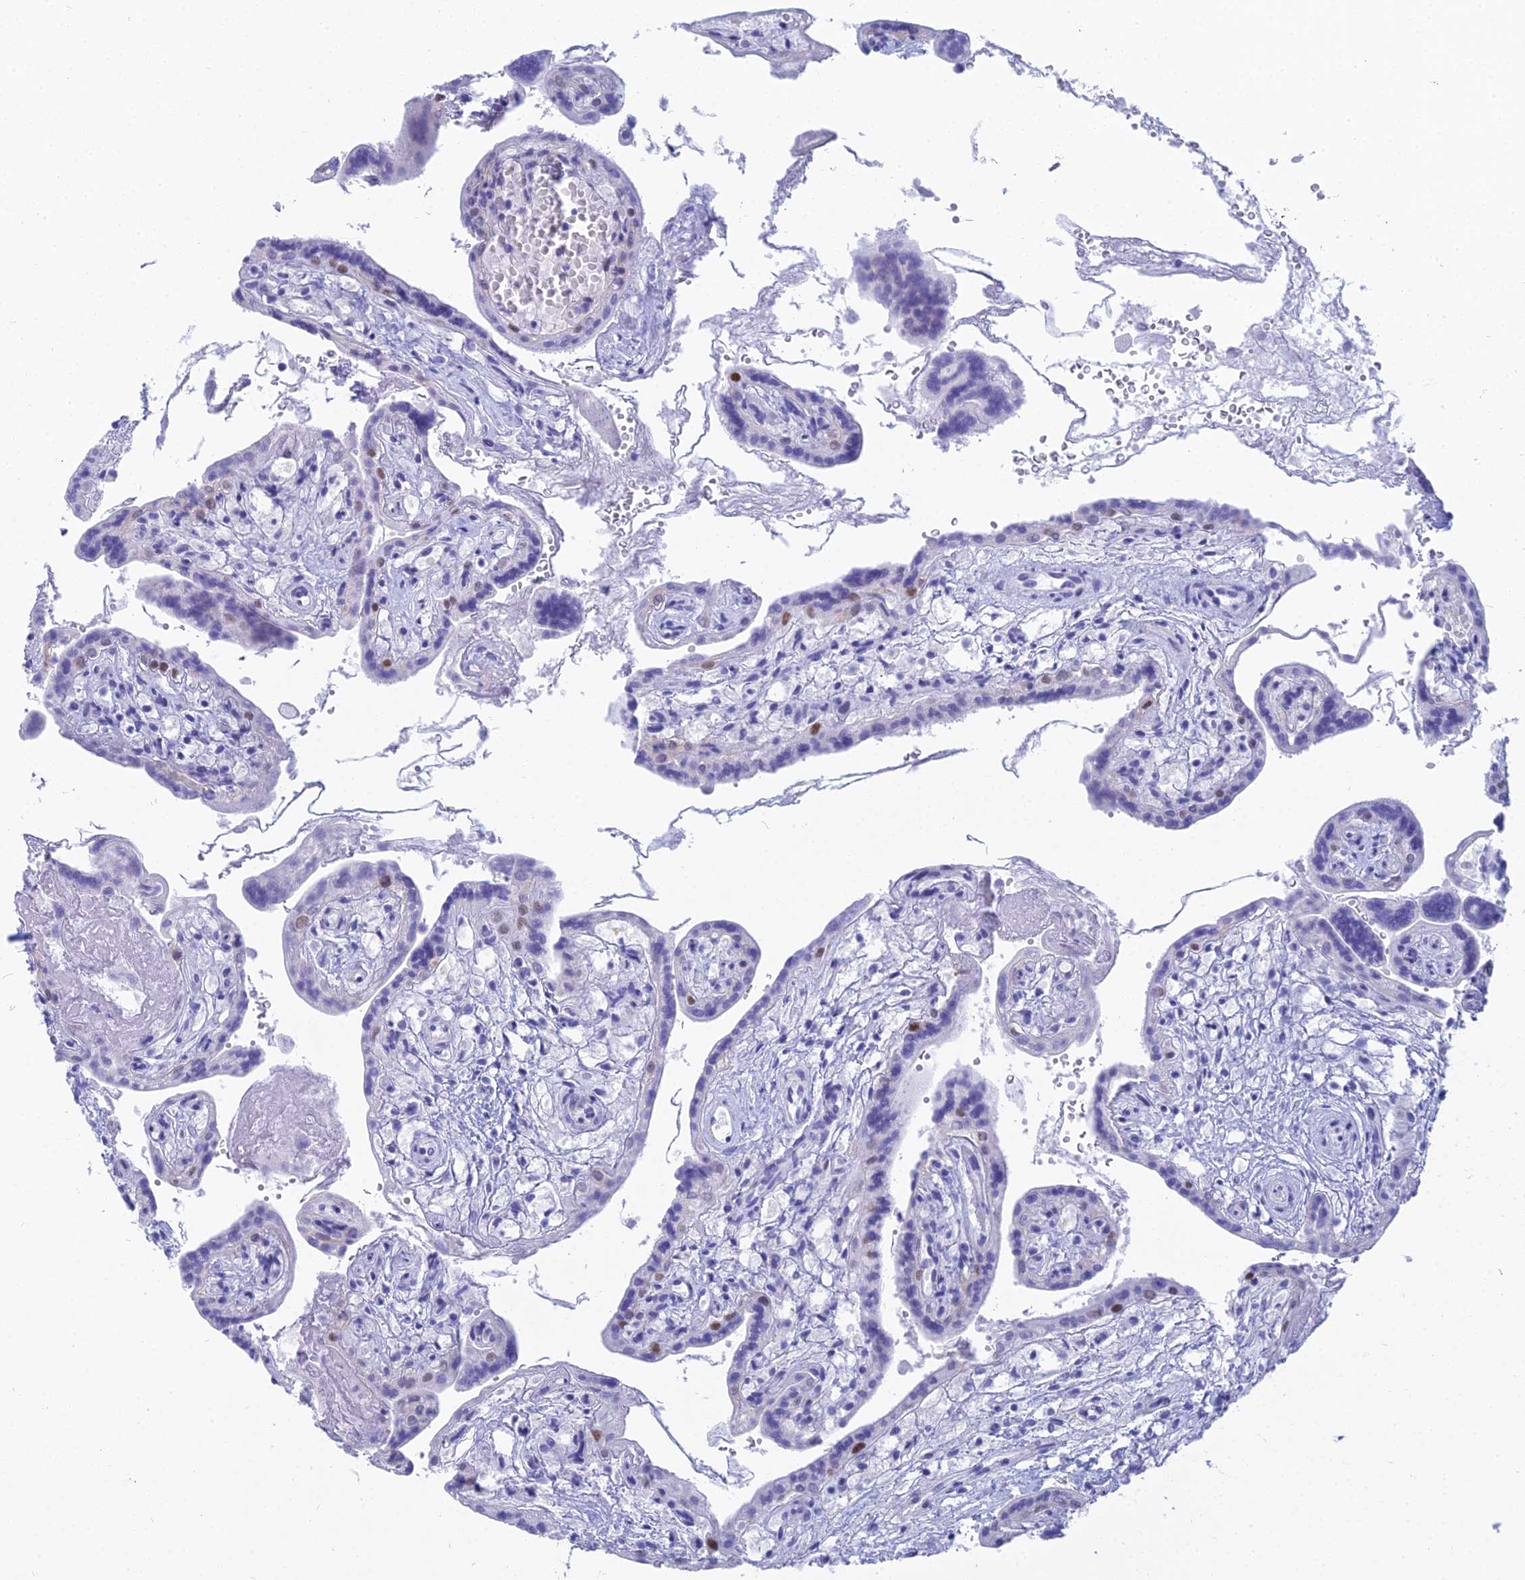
{"staining": {"intensity": "negative", "quantity": "none", "location": "none"}, "tissue": "placenta", "cell_type": "Decidual cells", "image_type": "normal", "snomed": [{"axis": "morphology", "description": "Normal tissue, NOS"}, {"axis": "topography", "description": "Placenta"}], "caption": "Immunohistochemistry (IHC) of benign placenta shows no positivity in decidual cells.", "gene": "MCM2", "patient": {"sex": "female", "age": 37}}